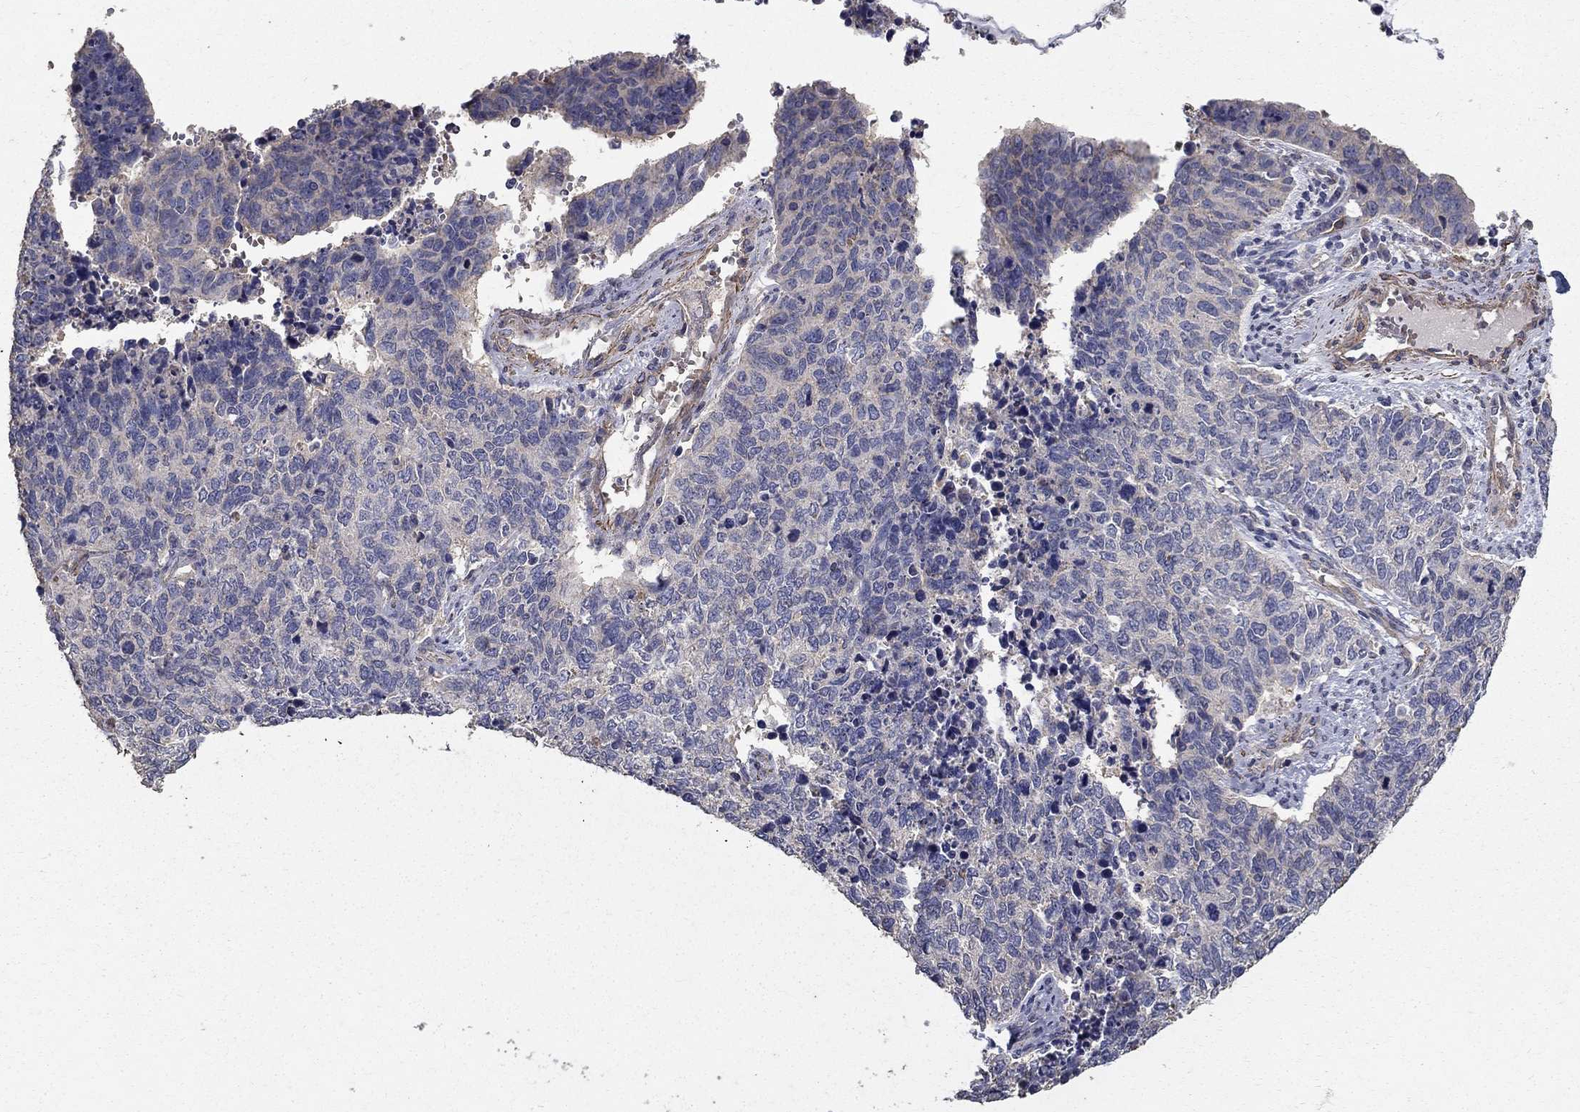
{"staining": {"intensity": "negative", "quantity": "none", "location": "none"}, "tissue": "cervical cancer", "cell_type": "Tumor cells", "image_type": "cancer", "snomed": [{"axis": "morphology", "description": "Squamous cell carcinoma, NOS"}, {"axis": "topography", "description": "Cervix"}], "caption": "Cervical squamous cell carcinoma stained for a protein using immunohistochemistry demonstrates no positivity tumor cells.", "gene": "MPP2", "patient": {"sex": "female", "age": 63}}